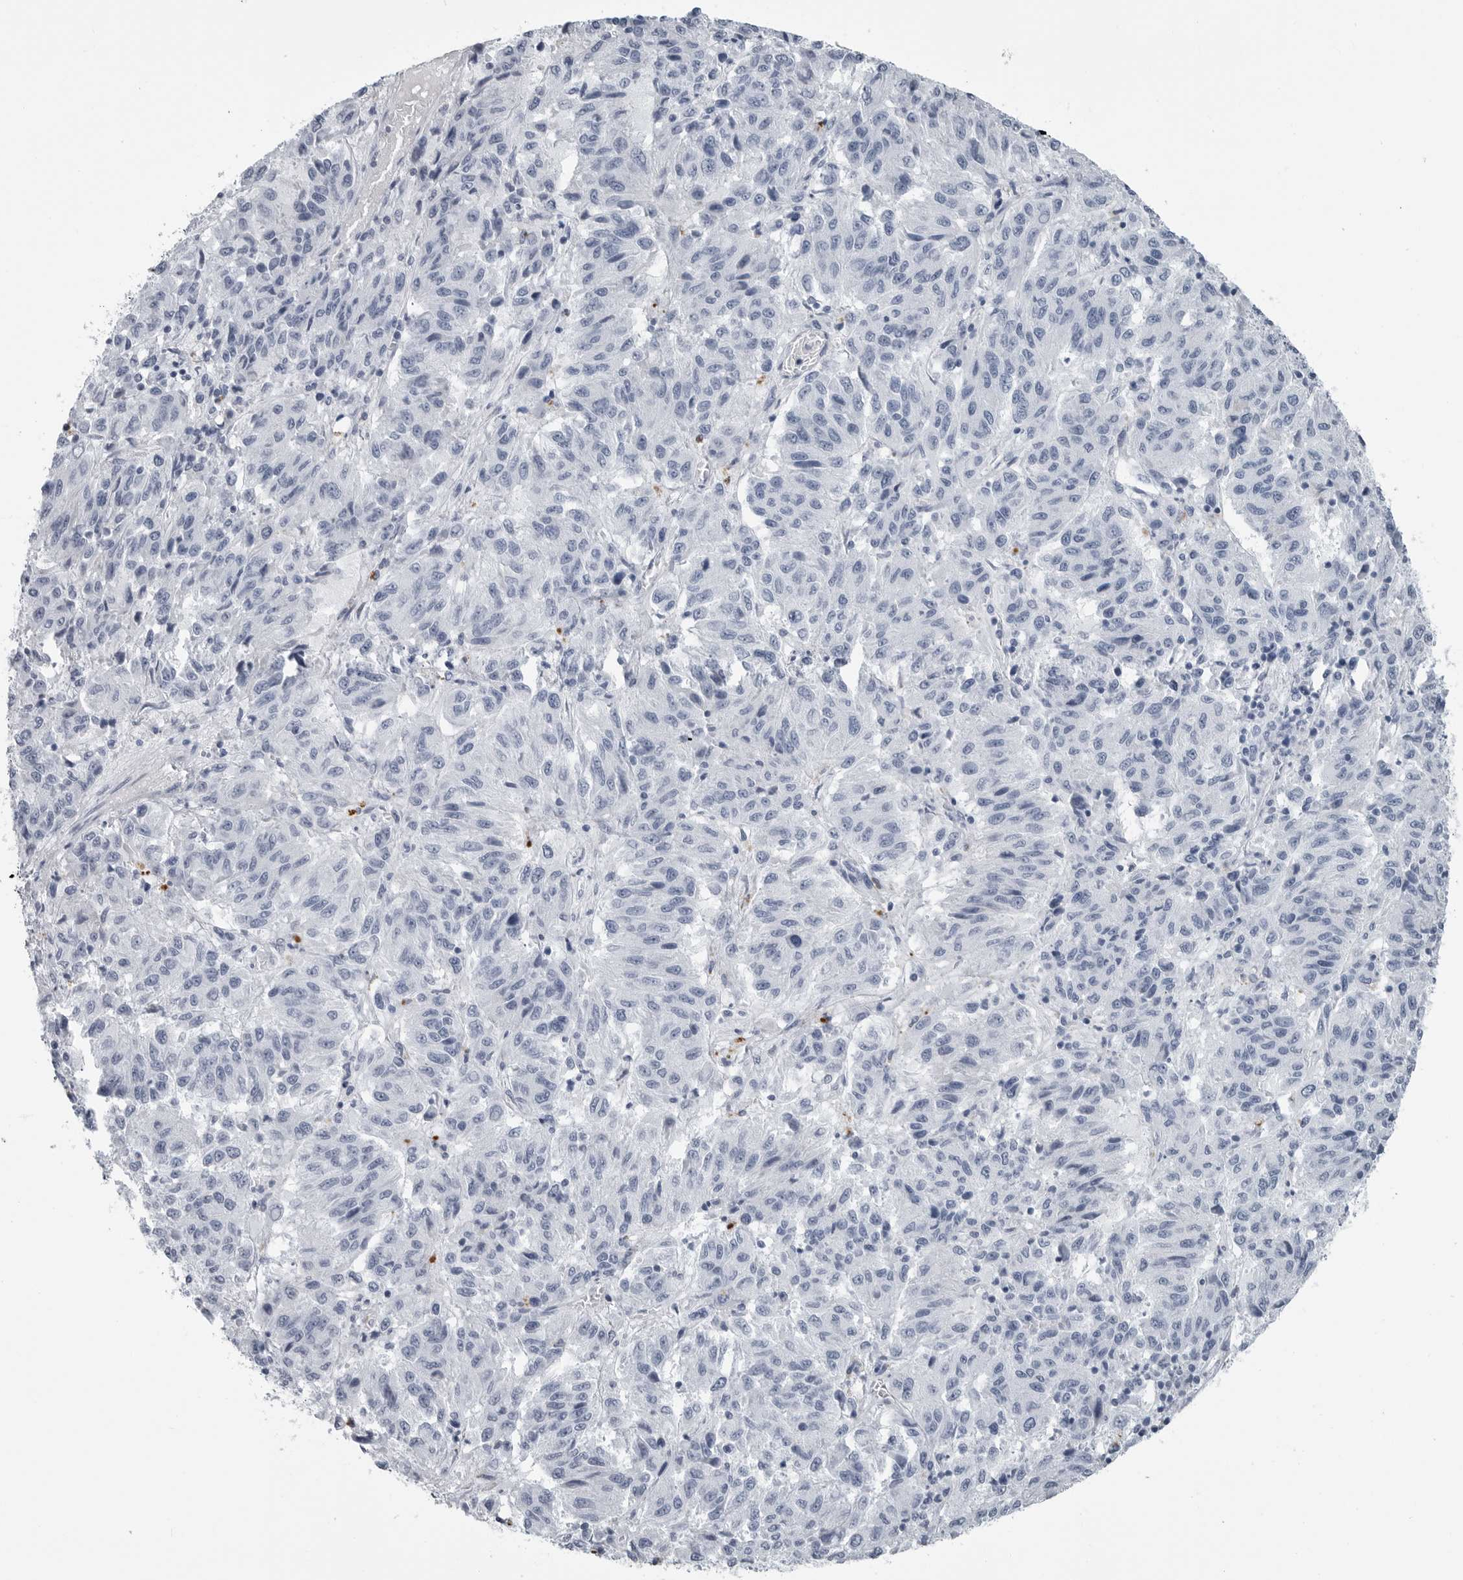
{"staining": {"intensity": "negative", "quantity": "none", "location": "none"}, "tissue": "melanoma", "cell_type": "Tumor cells", "image_type": "cancer", "snomed": [{"axis": "morphology", "description": "Malignant melanoma, NOS"}, {"axis": "topography", "description": "Skin"}], "caption": "This is a micrograph of immunohistochemistry (IHC) staining of melanoma, which shows no positivity in tumor cells.", "gene": "AMPD1", "patient": {"sex": "female", "age": 82}}